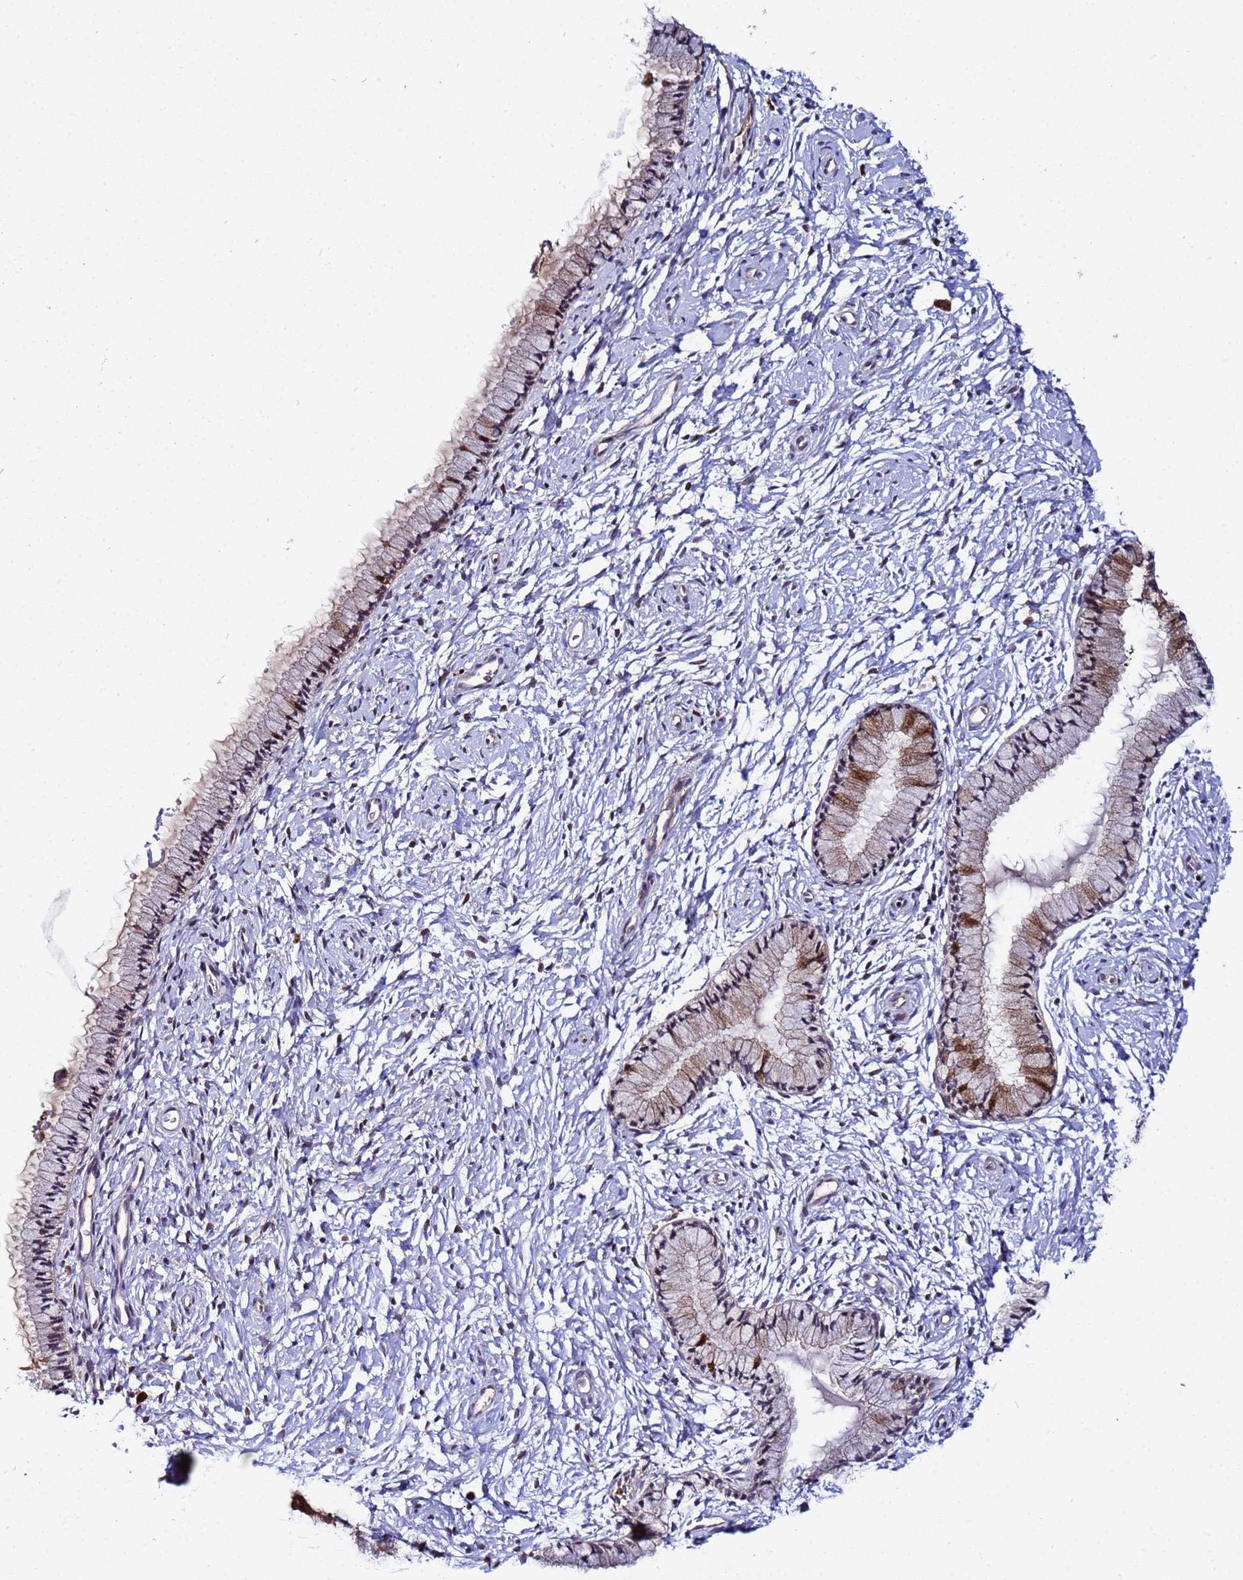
{"staining": {"intensity": "strong", "quantity": "25%-75%", "location": "cytoplasmic/membranous"}, "tissue": "cervix", "cell_type": "Glandular cells", "image_type": "normal", "snomed": [{"axis": "morphology", "description": "Normal tissue, NOS"}, {"axis": "topography", "description": "Cervix"}], "caption": "Immunohistochemical staining of unremarkable cervix reveals high levels of strong cytoplasmic/membranous positivity in approximately 25%-75% of glandular cells. (IHC, brightfield microscopy, high magnification).", "gene": "PLXDC2", "patient": {"sex": "female", "age": 33}}